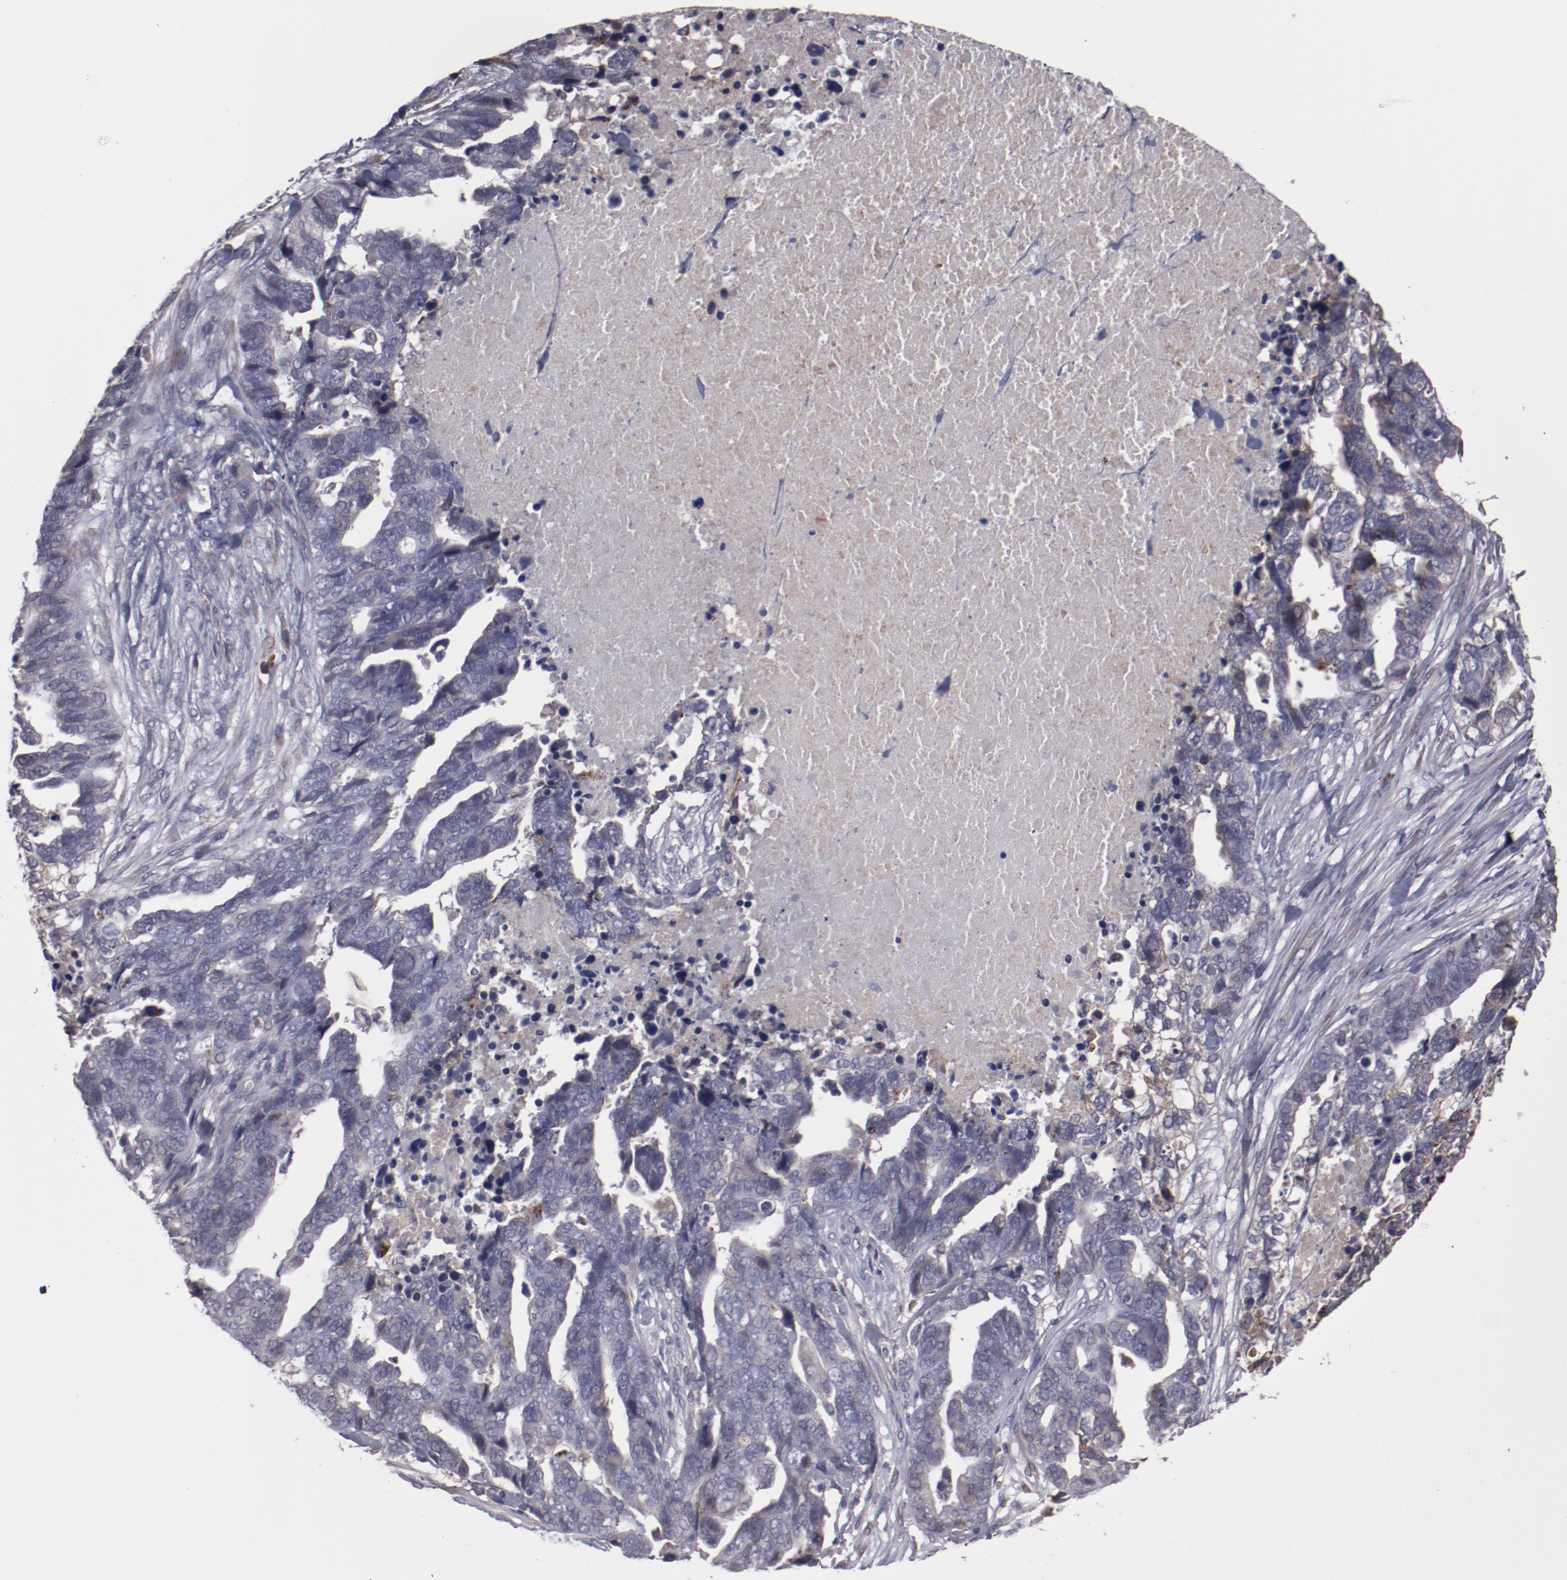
{"staining": {"intensity": "weak", "quantity": "<25%", "location": "cytoplasmic/membranous"}, "tissue": "ovarian cancer", "cell_type": "Tumor cells", "image_type": "cancer", "snomed": [{"axis": "morphology", "description": "Normal tissue, NOS"}, {"axis": "morphology", "description": "Cystadenocarcinoma, serous, NOS"}, {"axis": "topography", "description": "Fallopian tube"}, {"axis": "topography", "description": "Ovary"}], "caption": "There is no significant staining in tumor cells of ovarian cancer. (DAB (3,3'-diaminobenzidine) IHC with hematoxylin counter stain).", "gene": "IL12A", "patient": {"sex": "female", "age": 56}}